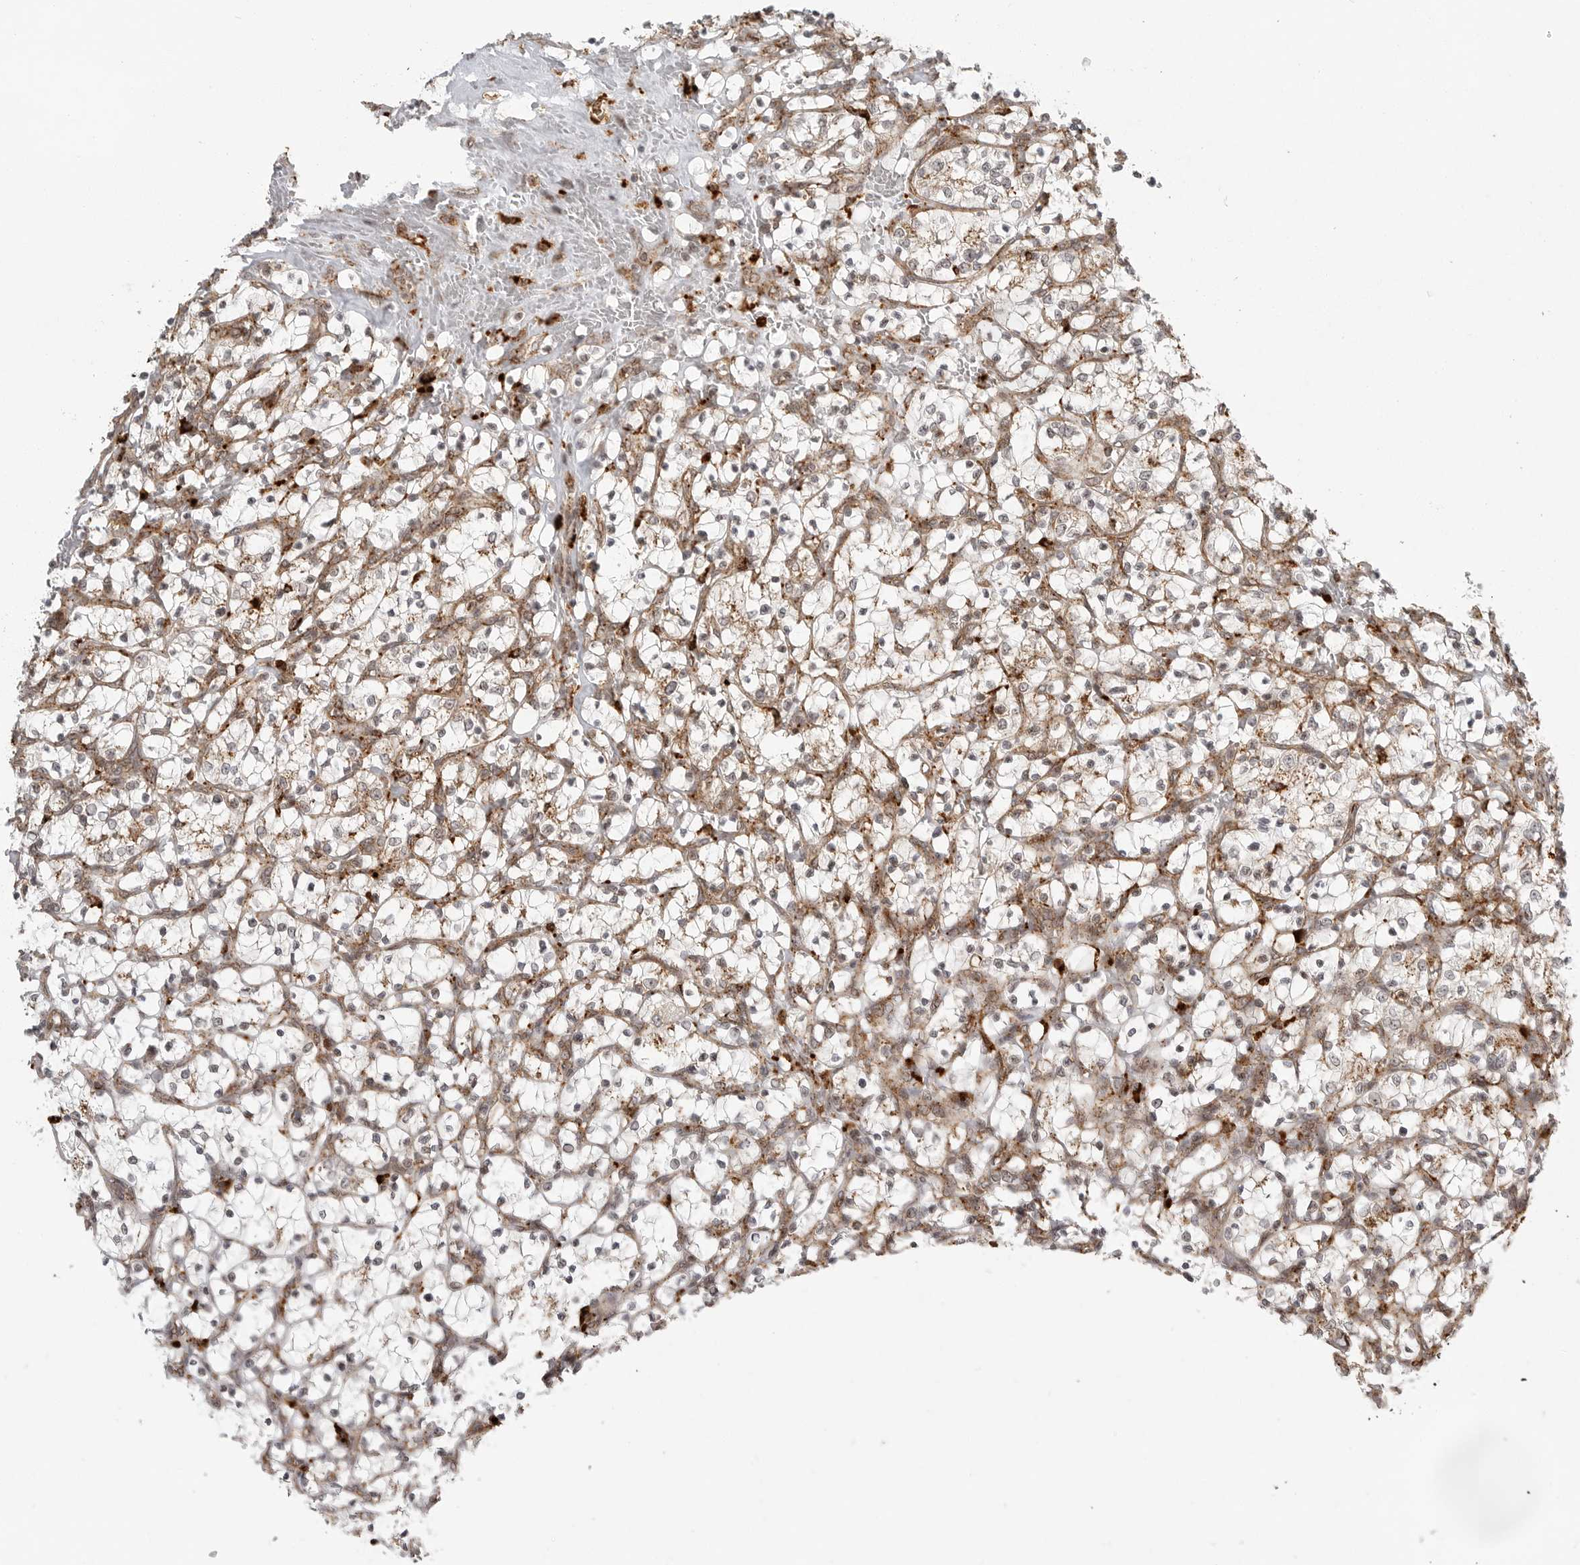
{"staining": {"intensity": "moderate", "quantity": ">75%", "location": "cytoplasmic/membranous"}, "tissue": "renal cancer", "cell_type": "Tumor cells", "image_type": "cancer", "snomed": [{"axis": "morphology", "description": "Adenocarcinoma, NOS"}, {"axis": "topography", "description": "Kidney"}], "caption": "Immunohistochemical staining of human renal adenocarcinoma reveals medium levels of moderate cytoplasmic/membranous staining in approximately >75% of tumor cells. The staining is performed using DAB (3,3'-diaminobenzidine) brown chromogen to label protein expression. The nuclei are counter-stained blue using hematoxylin.", "gene": "IDUA", "patient": {"sex": "female", "age": 69}}